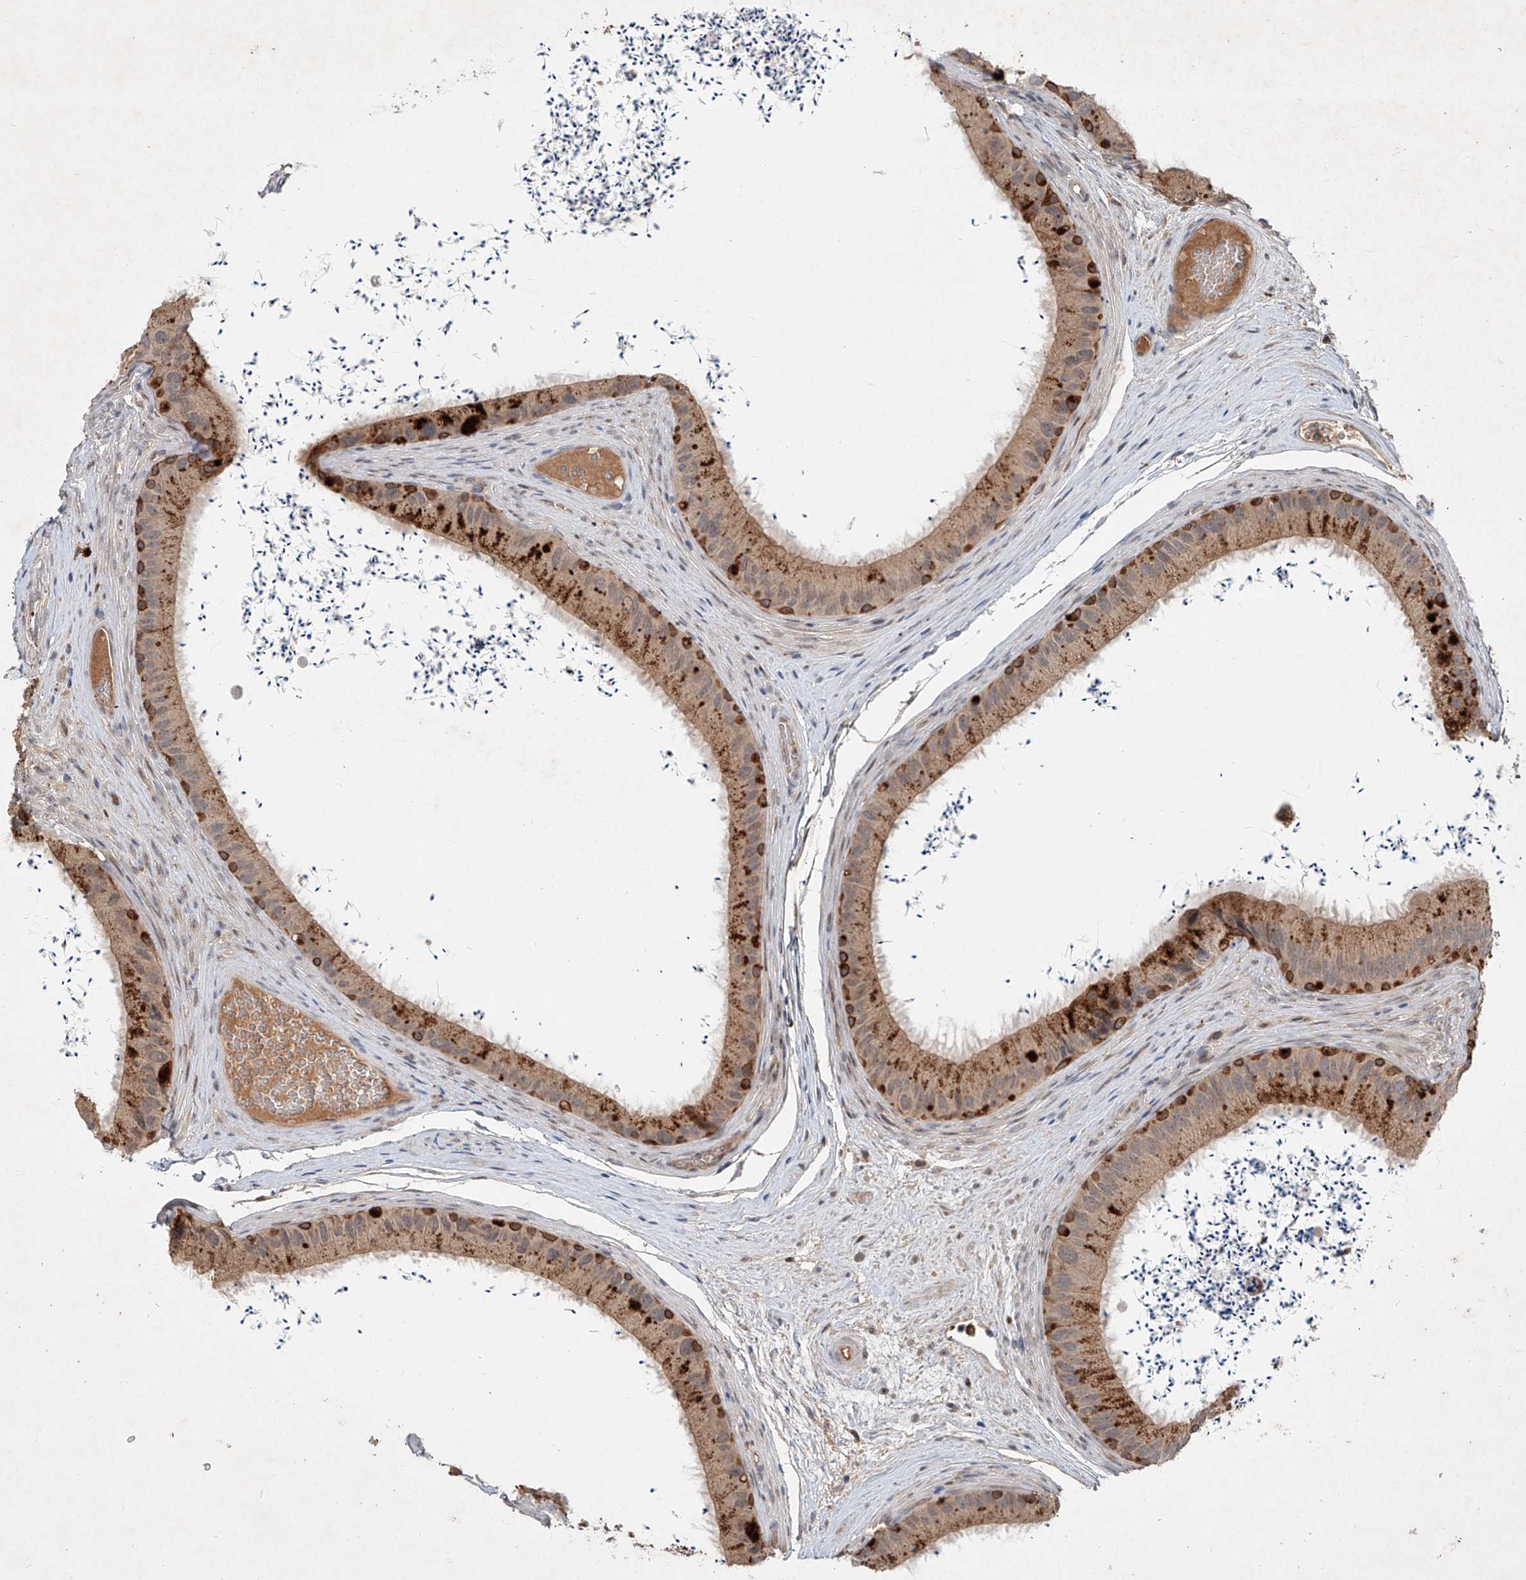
{"staining": {"intensity": "moderate", "quantity": ">75%", "location": "cytoplasmic/membranous"}, "tissue": "epididymis", "cell_type": "Glandular cells", "image_type": "normal", "snomed": [{"axis": "morphology", "description": "Normal tissue, NOS"}, {"axis": "topography", "description": "Epididymis, spermatic cord, NOS"}], "caption": "Normal epididymis demonstrates moderate cytoplasmic/membranous positivity in approximately >75% of glandular cells, visualized by immunohistochemistry.", "gene": "IER5", "patient": {"sex": "male", "age": 50}}